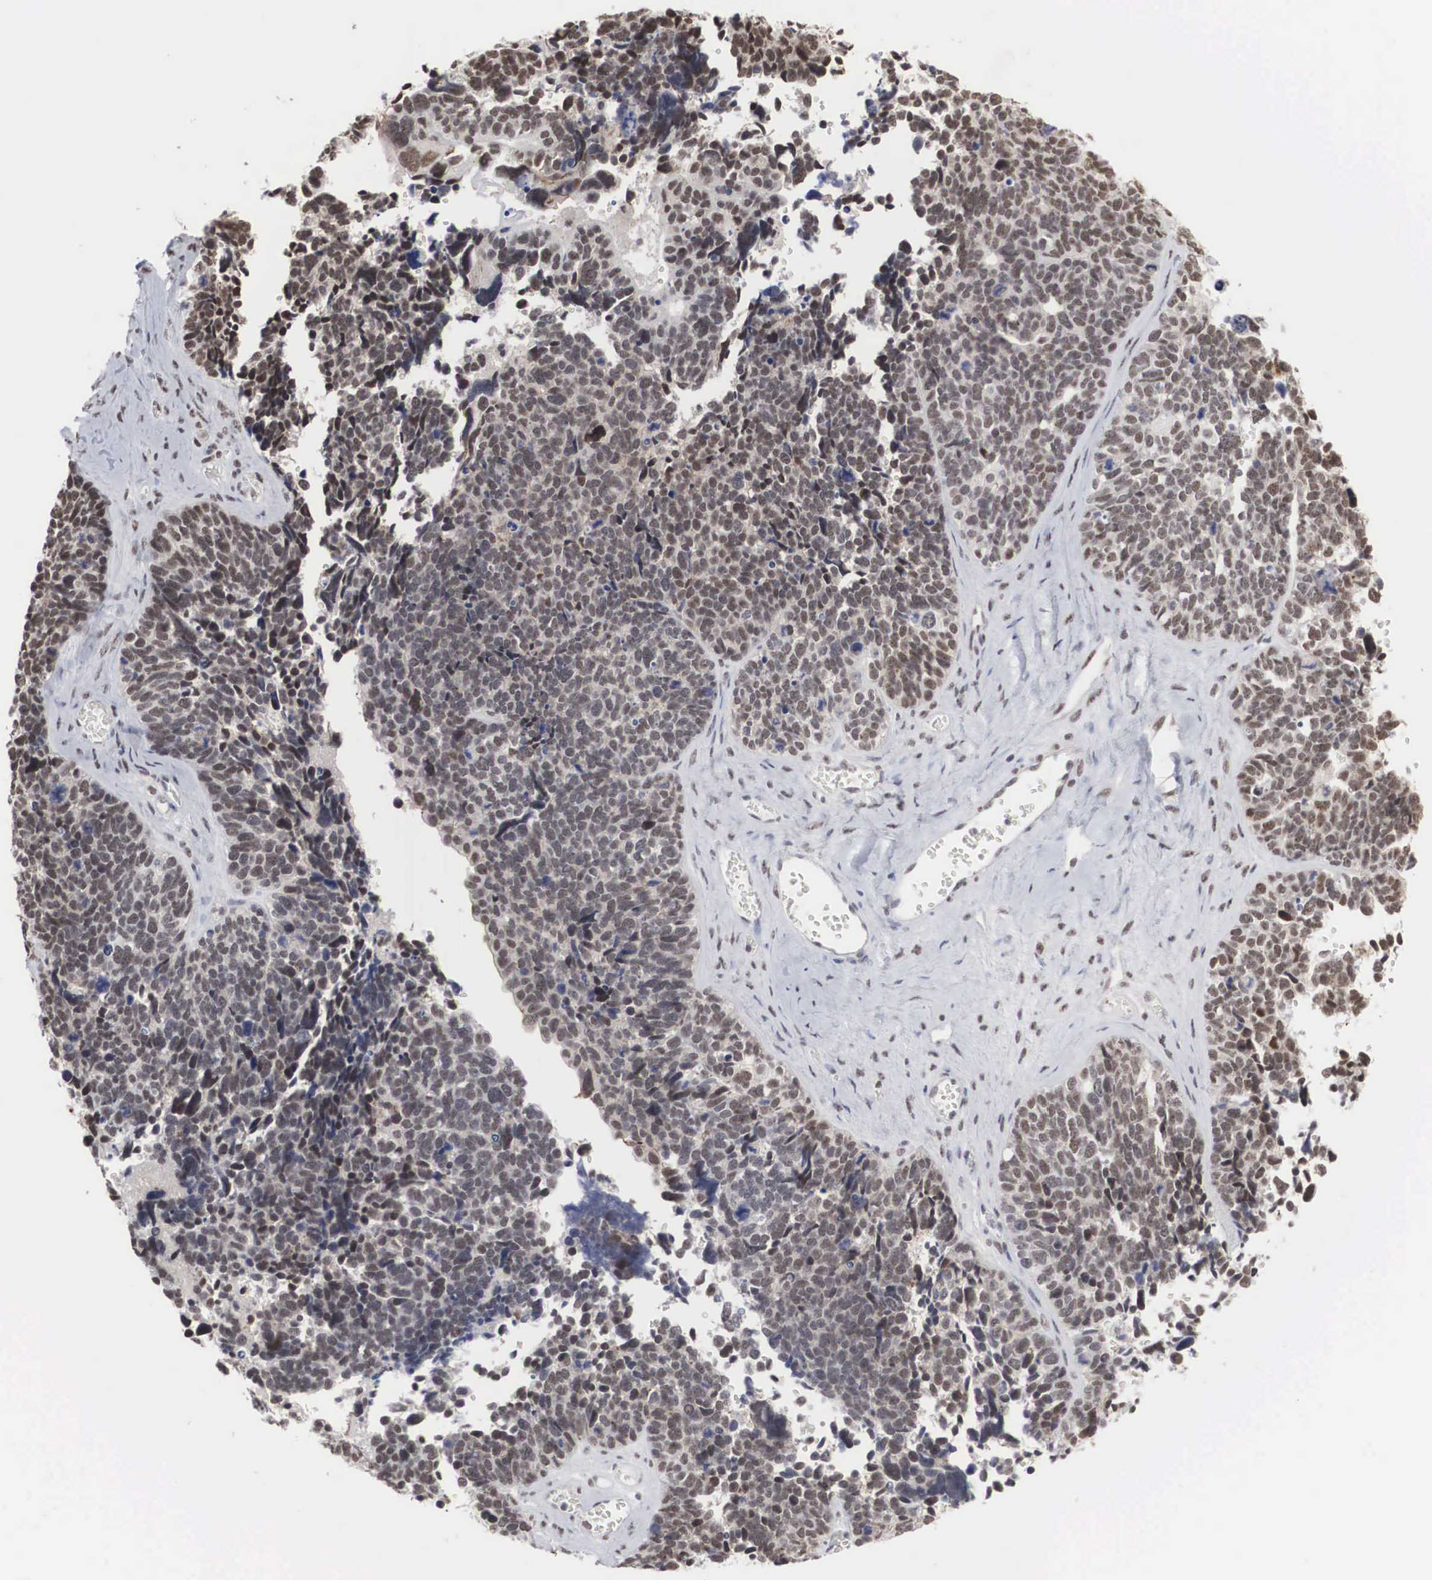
{"staining": {"intensity": "weak", "quantity": ">75%", "location": "nuclear"}, "tissue": "ovarian cancer", "cell_type": "Tumor cells", "image_type": "cancer", "snomed": [{"axis": "morphology", "description": "Cystadenocarcinoma, serous, NOS"}, {"axis": "topography", "description": "Ovary"}], "caption": "A brown stain labels weak nuclear expression of a protein in human ovarian cancer tumor cells.", "gene": "AUTS2", "patient": {"sex": "female", "age": 77}}